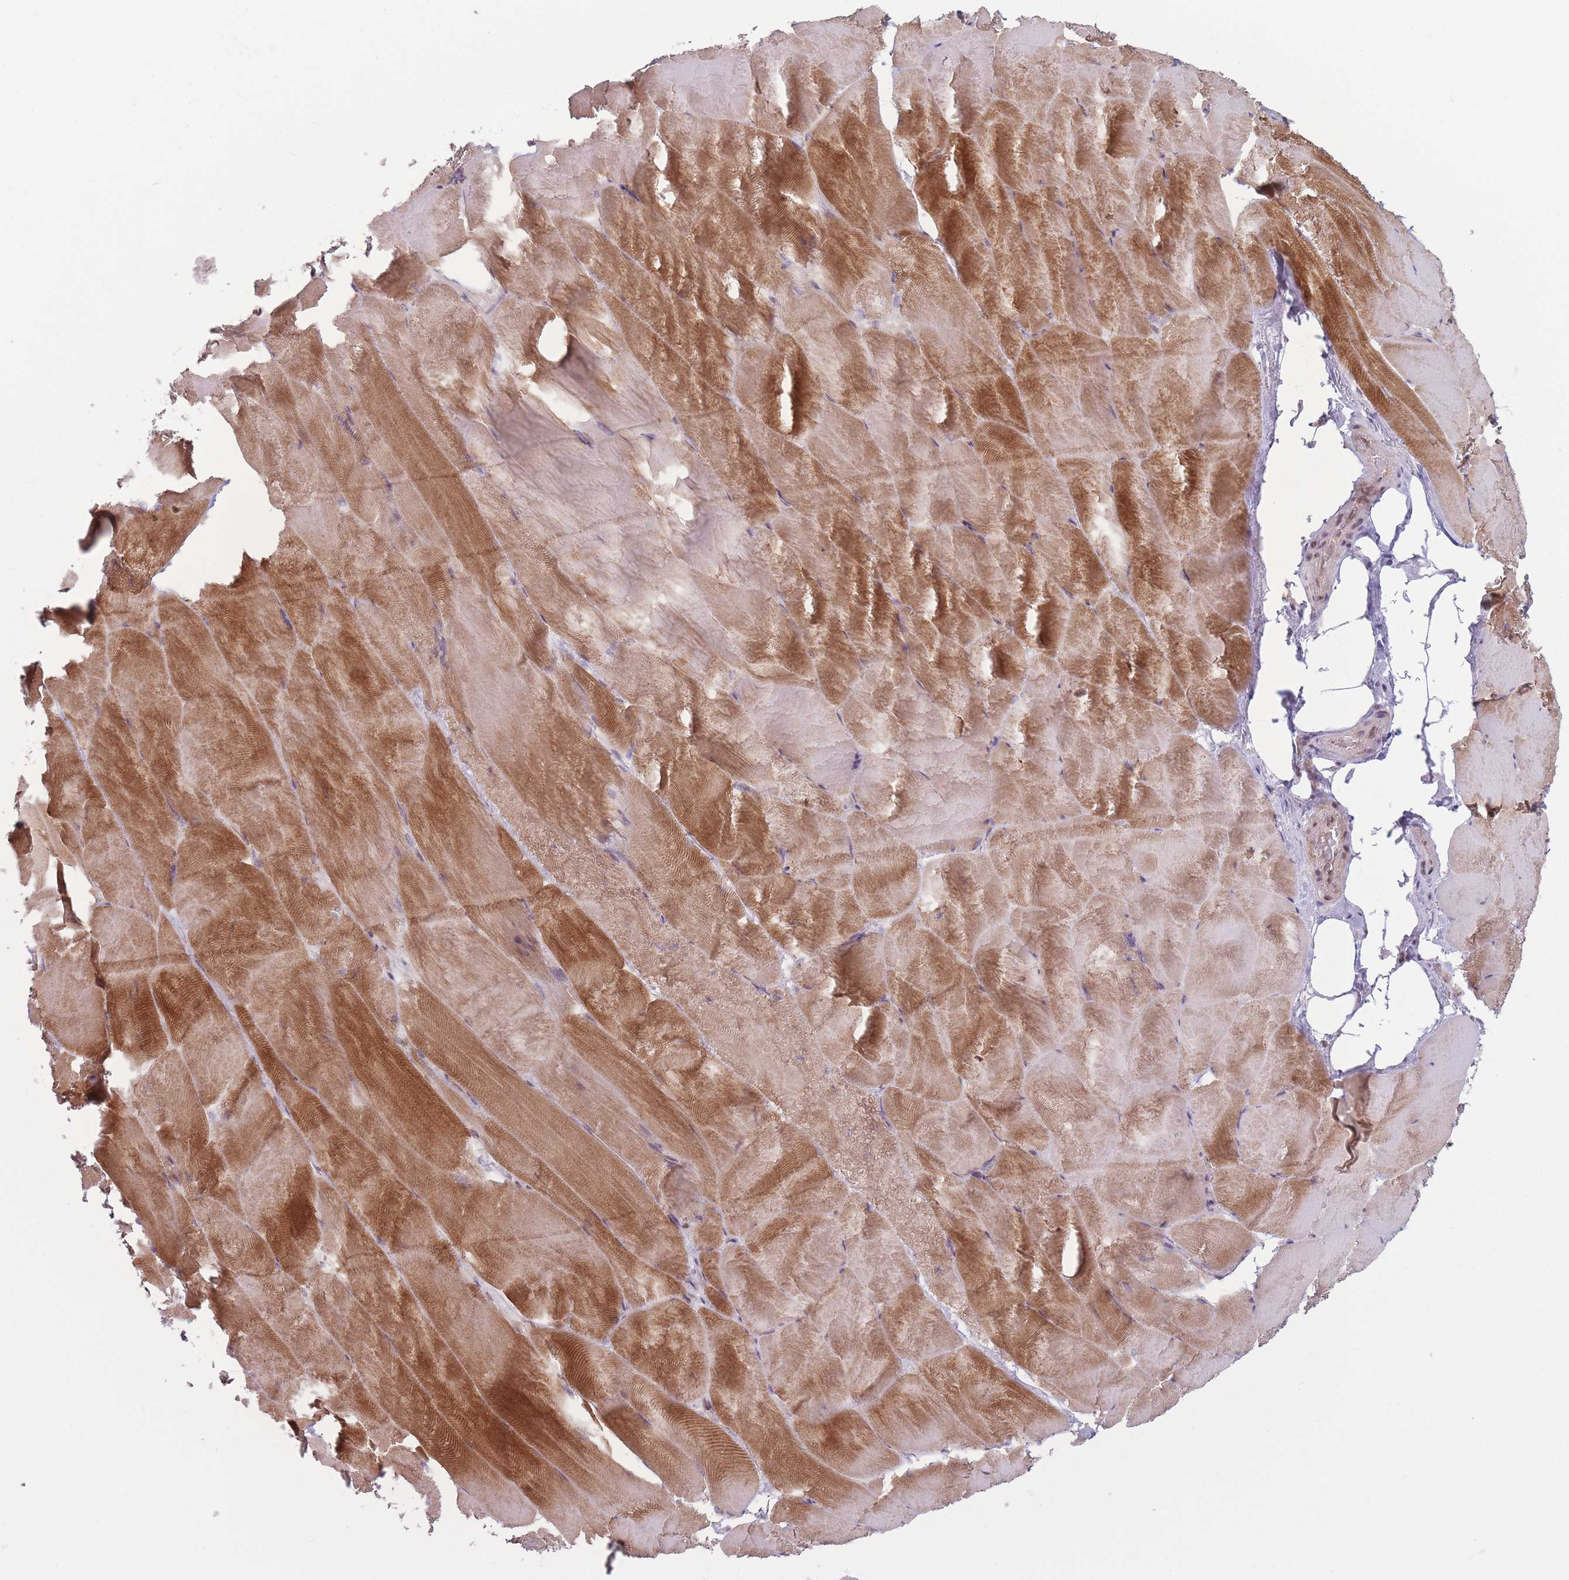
{"staining": {"intensity": "moderate", "quantity": "25%-75%", "location": "cytoplasmic/membranous"}, "tissue": "skeletal muscle", "cell_type": "Myocytes", "image_type": "normal", "snomed": [{"axis": "morphology", "description": "Normal tissue, NOS"}, {"axis": "topography", "description": "Skeletal muscle"}], "caption": "Benign skeletal muscle was stained to show a protein in brown. There is medium levels of moderate cytoplasmic/membranous expression in approximately 25%-75% of myocytes. (IHC, brightfield microscopy, high magnification).", "gene": "SH3BGRL2", "patient": {"sex": "female", "age": 64}}